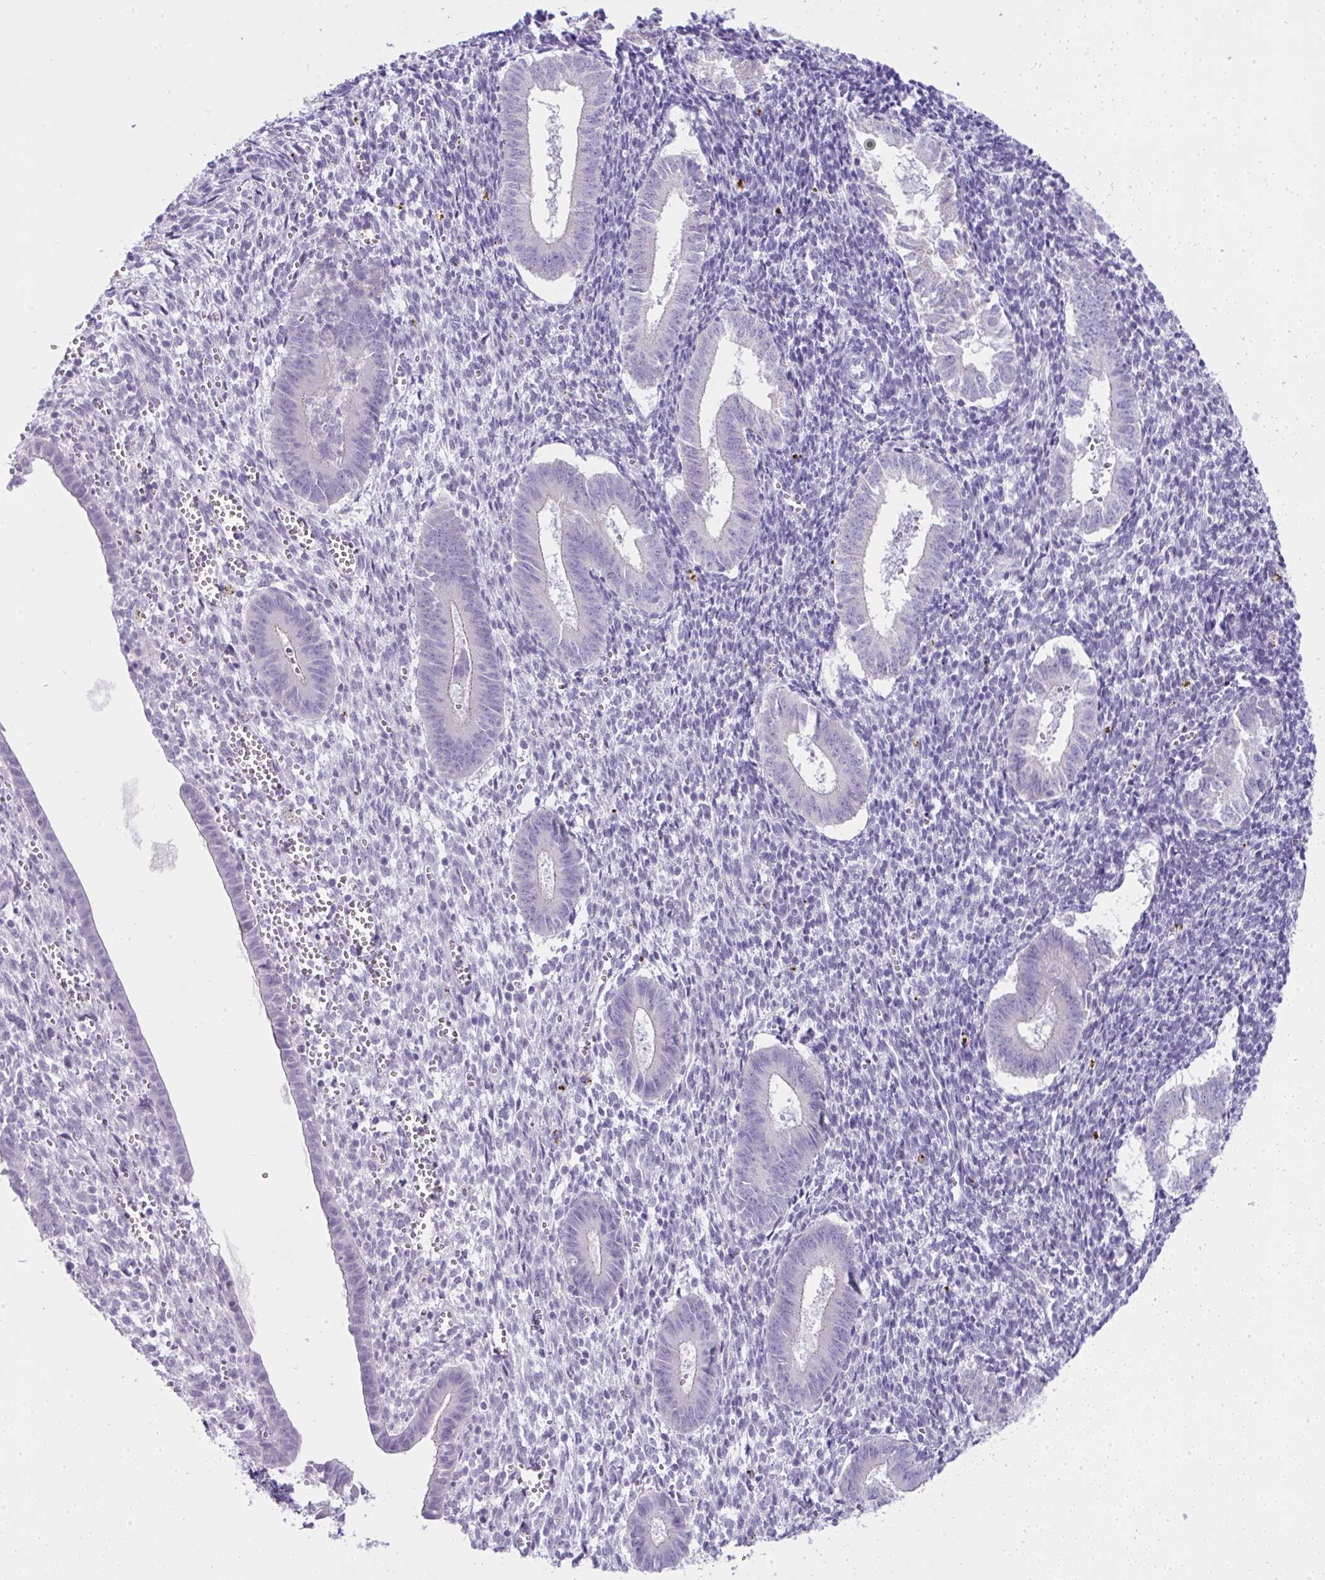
{"staining": {"intensity": "negative", "quantity": "none", "location": "none"}, "tissue": "endometrium", "cell_type": "Cells in endometrial stroma", "image_type": "normal", "snomed": [{"axis": "morphology", "description": "Normal tissue, NOS"}, {"axis": "topography", "description": "Endometrium"}], "caption": "A high-resolution image shows immunohistochemistry staining of unremarkable endometrium, which shows no significant staining in cells in endometrial stroma.", "gene": "RNF183", "patient": {"sex": "female", "age": 25}}